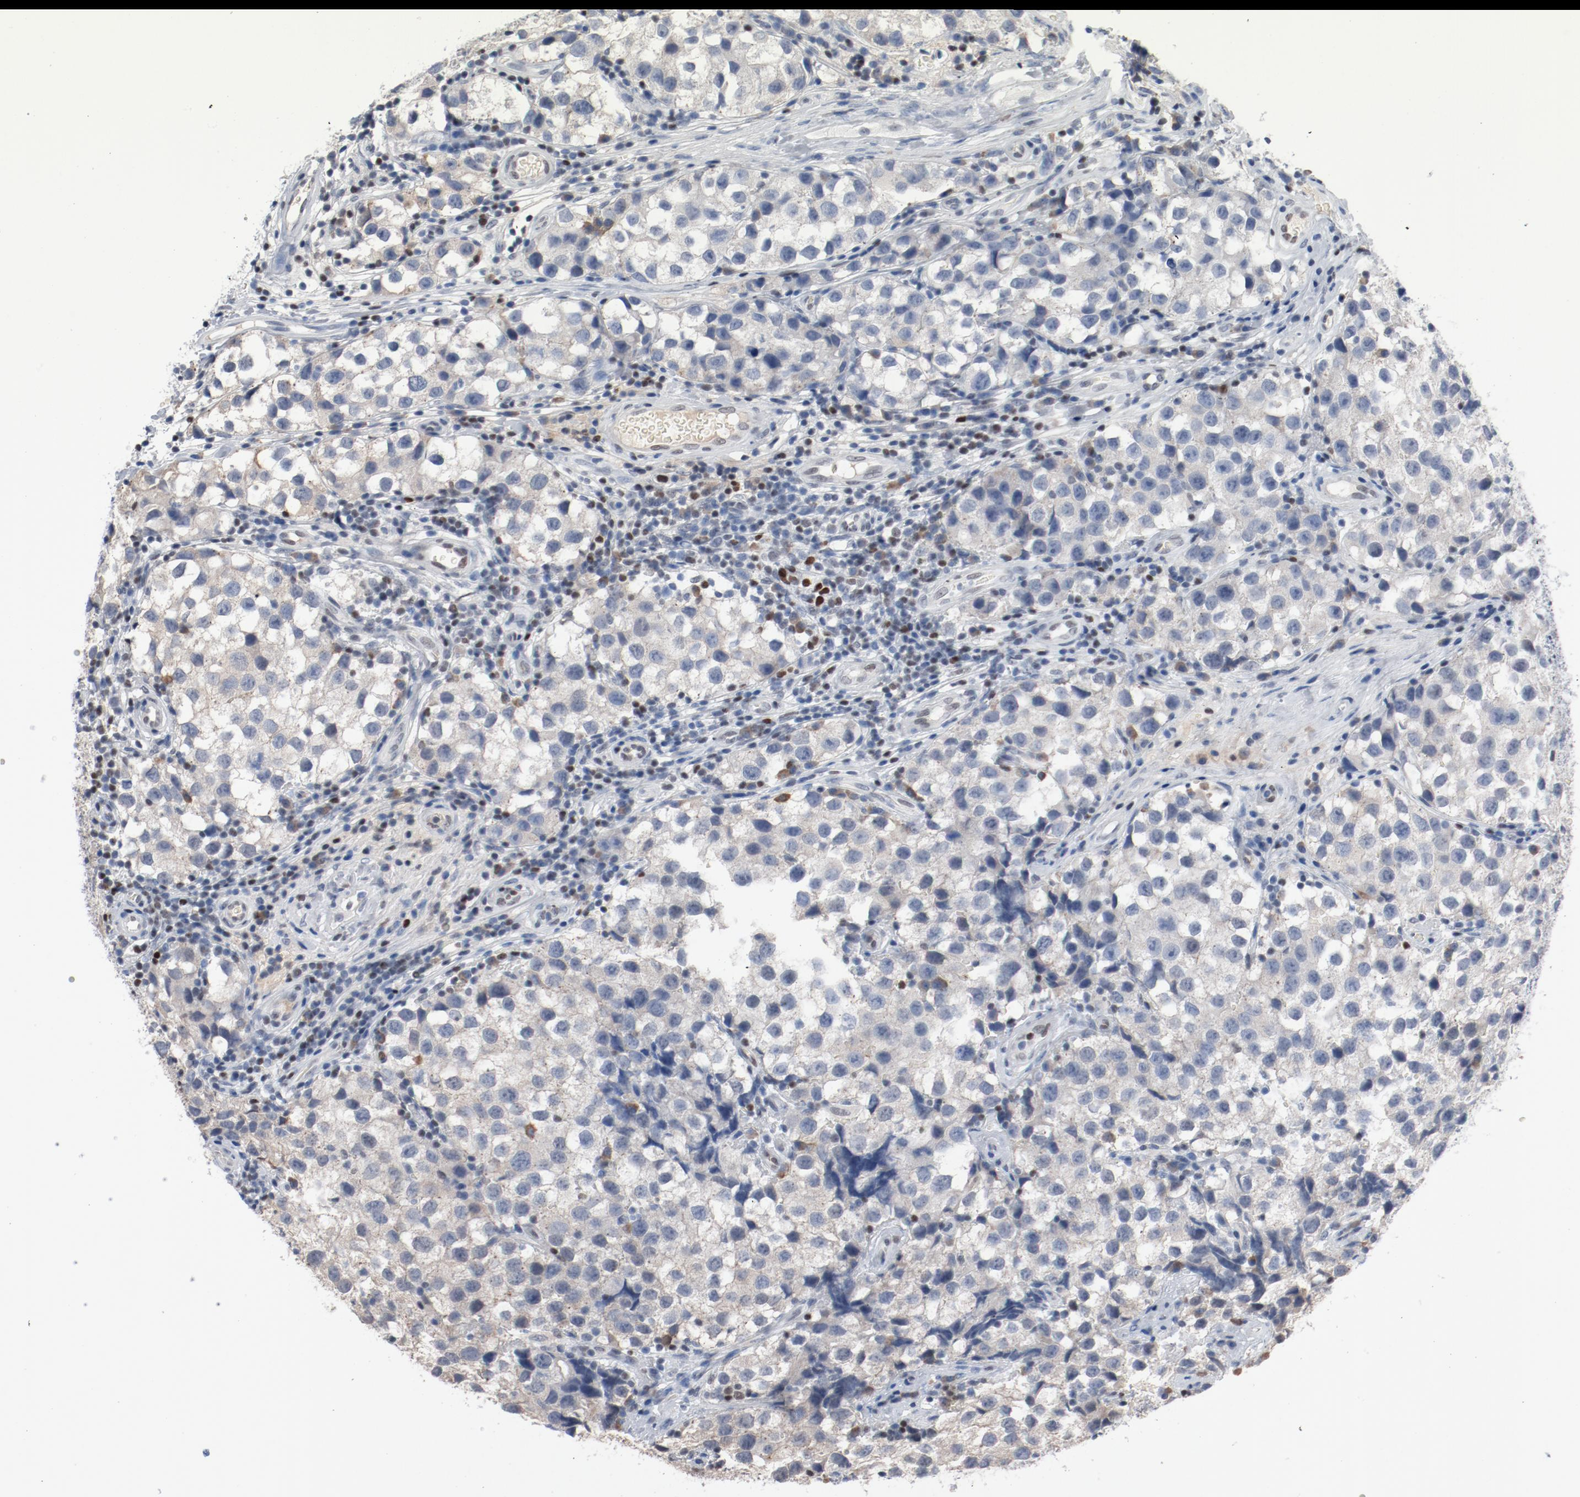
{"staining": {"intensity": "negative", "quantity": "none", "location": "none"}, "tissue": "testis cancer", "cell_type": "Tumor cells", "image_type": "cancer", "snomed": [{"axis": "morphology", "description": "Seminoma, NOS"}, {"axis": "topography", "description": "Testis"}], "caption": "Tumor cells show no significant protein positivity in testis cancer. (DAB immunohistochemistry (IHC) visualized using brightfield microscopy, high magnification).", "gene": "FOXP1", "patient": {"sex": "male", "age": 39}}